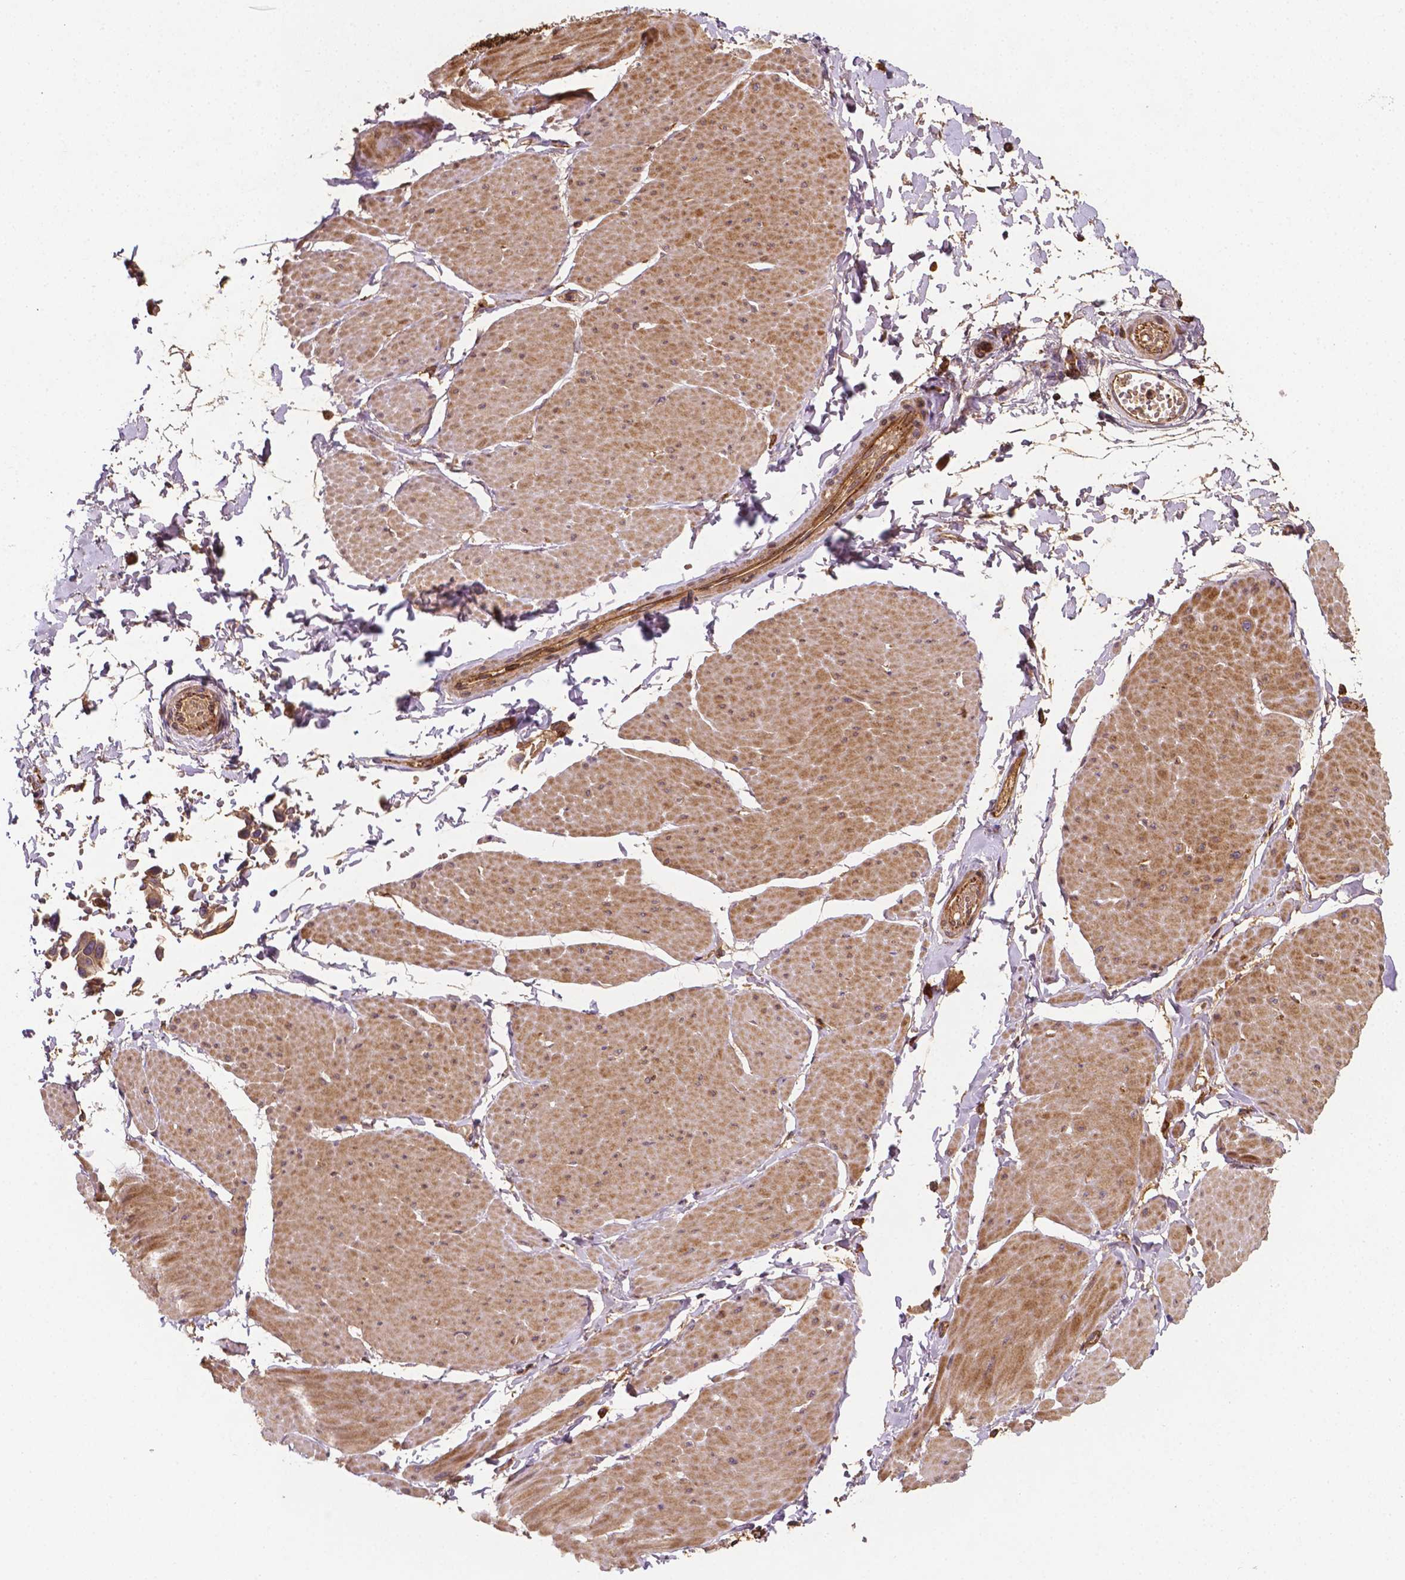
{"staining": {"intensity": "moderate", "quantity": "<25%", "location": "nuclear"}, "tissue": "adipose tissue", "cell_type": "Adipocytes", "image_type": "normal", "snomed": [{"axis": "morphology", "description": "Normal tissue, NOS"}, {"axis": "topography", "description": "Smooth muscle"}, {"axis": "topography", "description": "Peripheral nerve tissue"}], "caption": "The micrograph demonstrates immunohistochemical staining of normal adipose tissue. There is moderate nuclear staining is seen in about <25% of adipocytes.", "gene": "ZMYND19", "patient": {"sex": "male", "age": 58}}